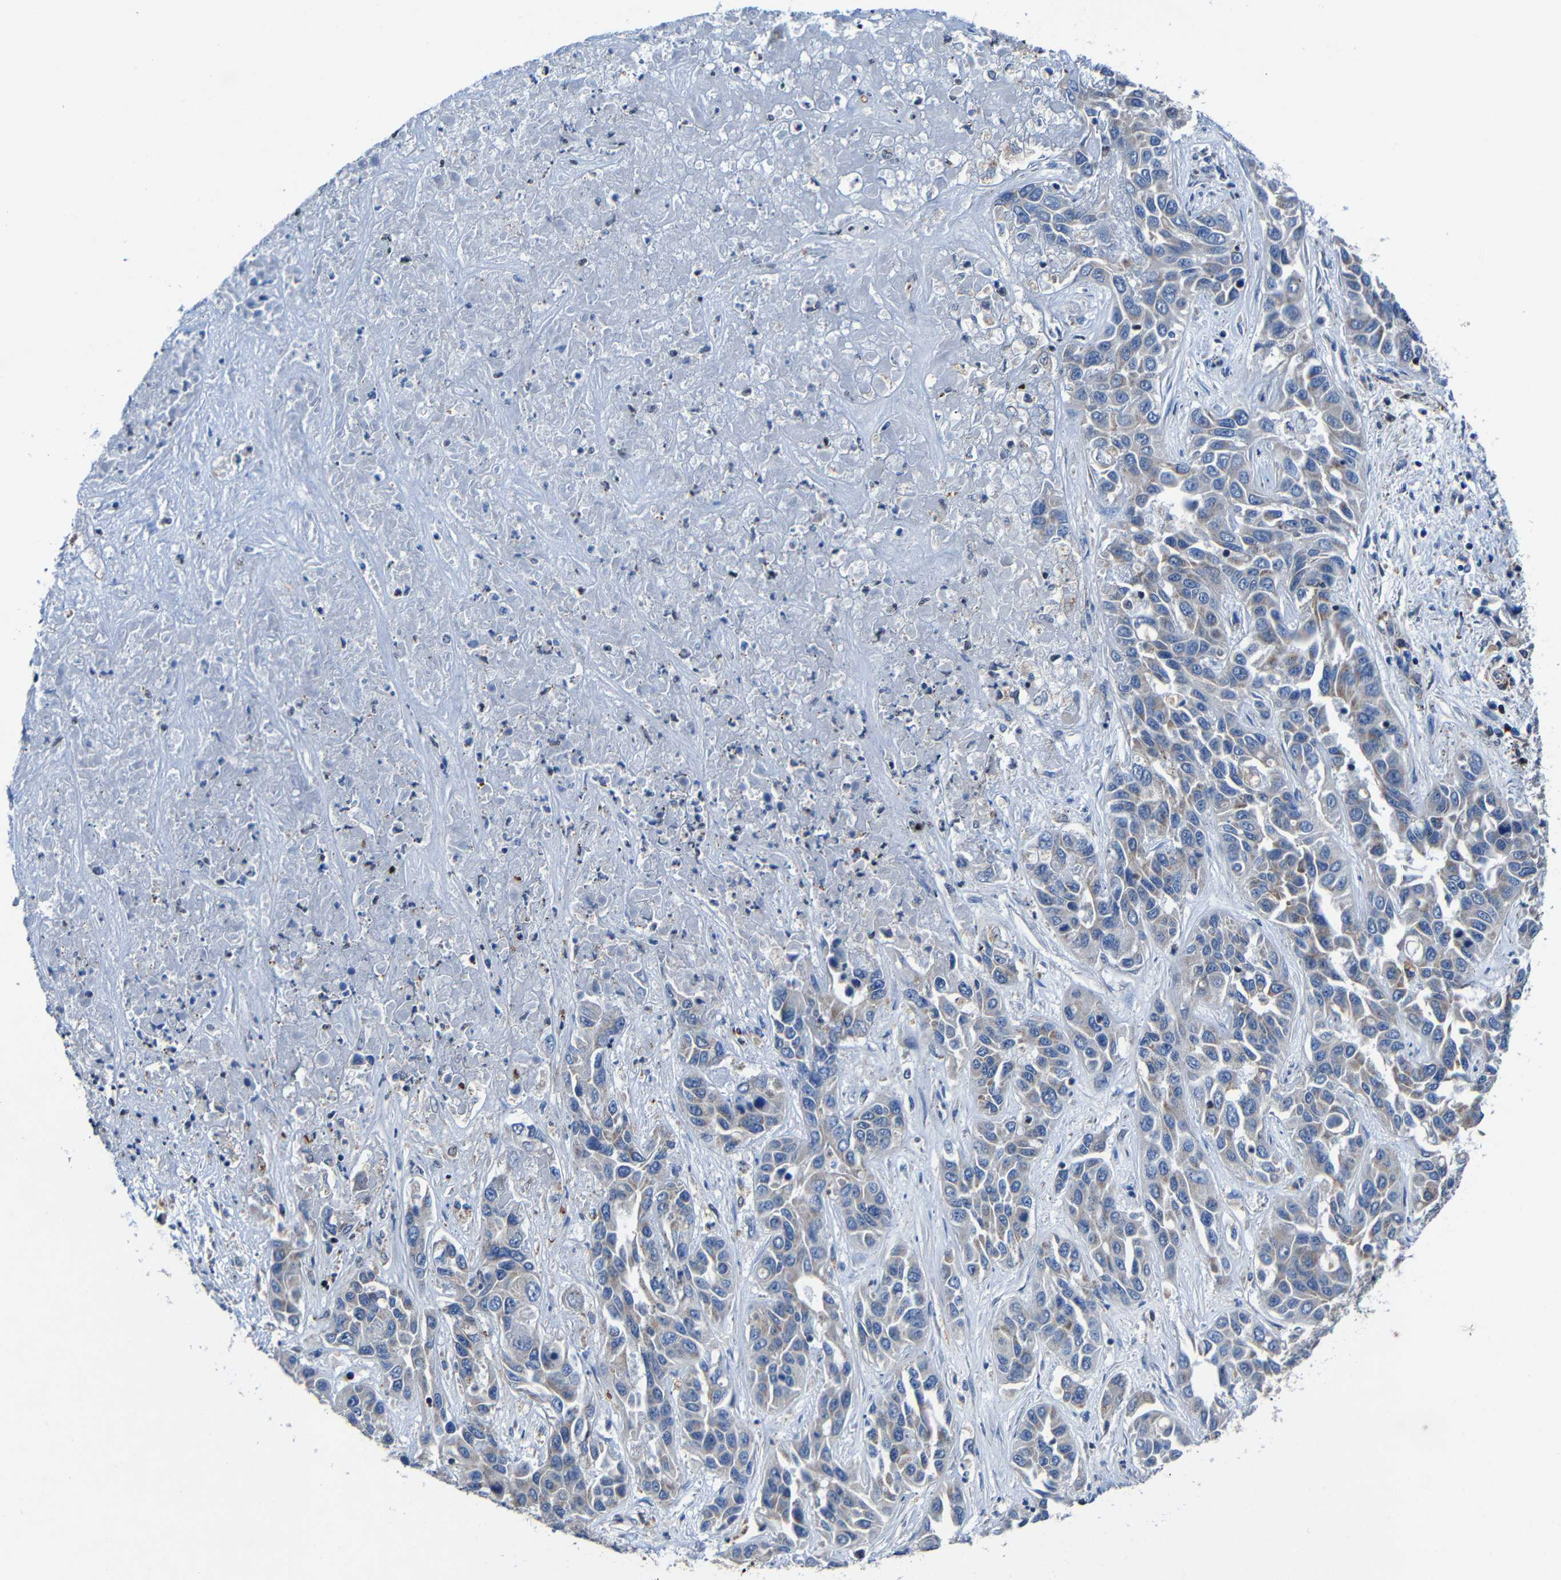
{"staining": {"intensity": "weak", "quantity": "<25%", "location": "cytoplasmic/membranous"}, "tissue": "liver cancer", "cell_type": "Tumor cells", "image_type": "cancer", "snomed": [{"axis": "morphology", "description": "Cholangiocarcinoma"}, {"axis": "topography", "description": "Liver"}], "caption": "The histopathology image demonstrates no staining of tumor cells in cholangiocarcinoma (liver).", "gene": "CA5B", "patient": {"sex": "female", "age": 52}}